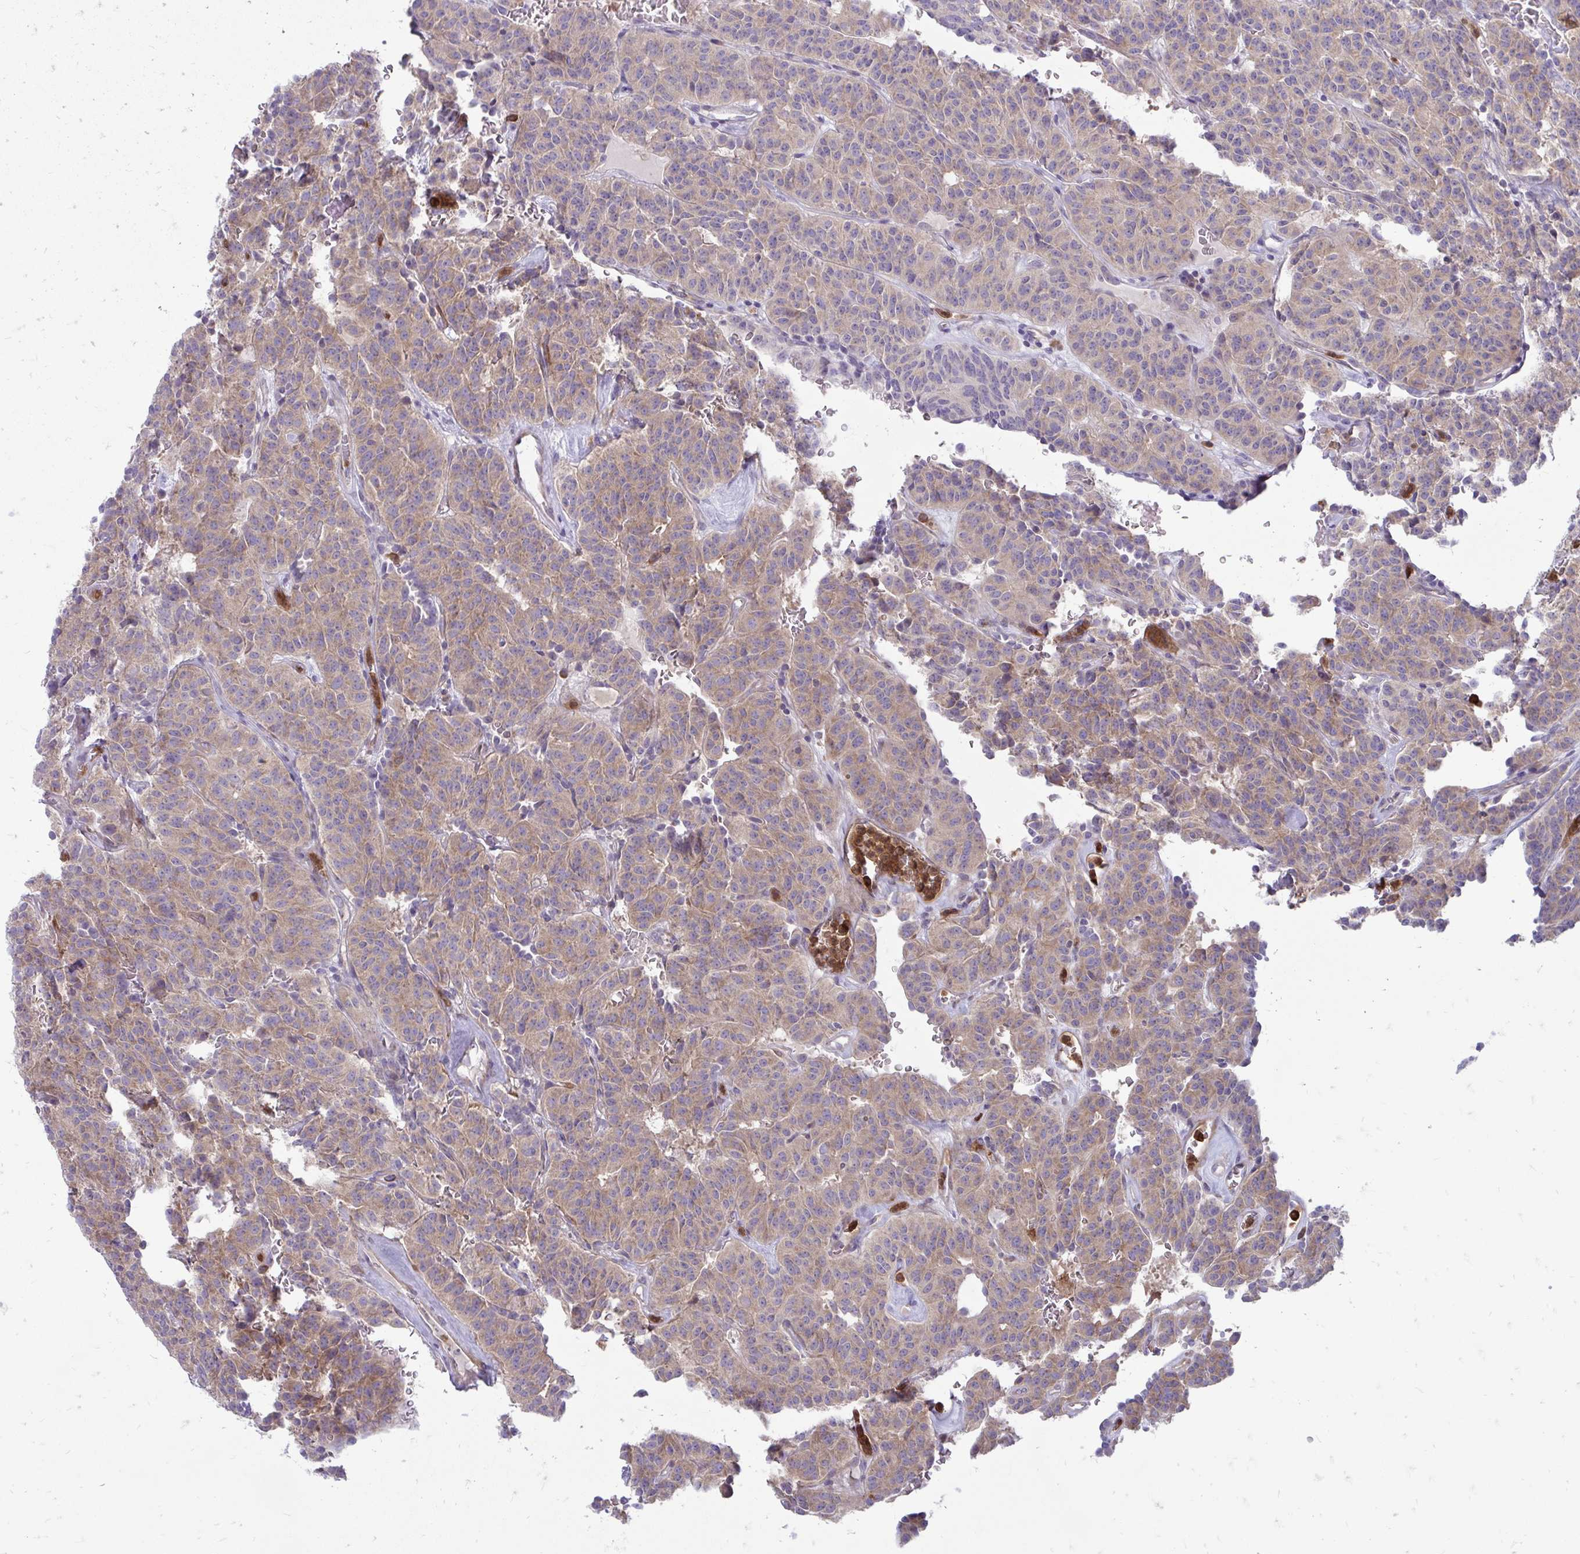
{"staining": {"intensity": "weak", "quantity": ">75%", "location": "cytoplasmic/membranous"}, "tissue": "carcinoid", "cell_type": "Tumor cells", "image_type": "cancer", "snomed": [{"axis": "morphology", "description": "Carcinoid, malignant, NOS"}, {"axis": "topography", "description": "Lung"}], "caption": "Tumor cells exhibit low levels of weak cytoplasmic/membranous positivity in about >75% of cells in carcinoid. The staining was performed using DAB, with brown indicating positive protein expression. Nuclei are stained blue with hematoxylin.", "gene": "ASAP1", "patient": {"sex": "female", "age": 61}}